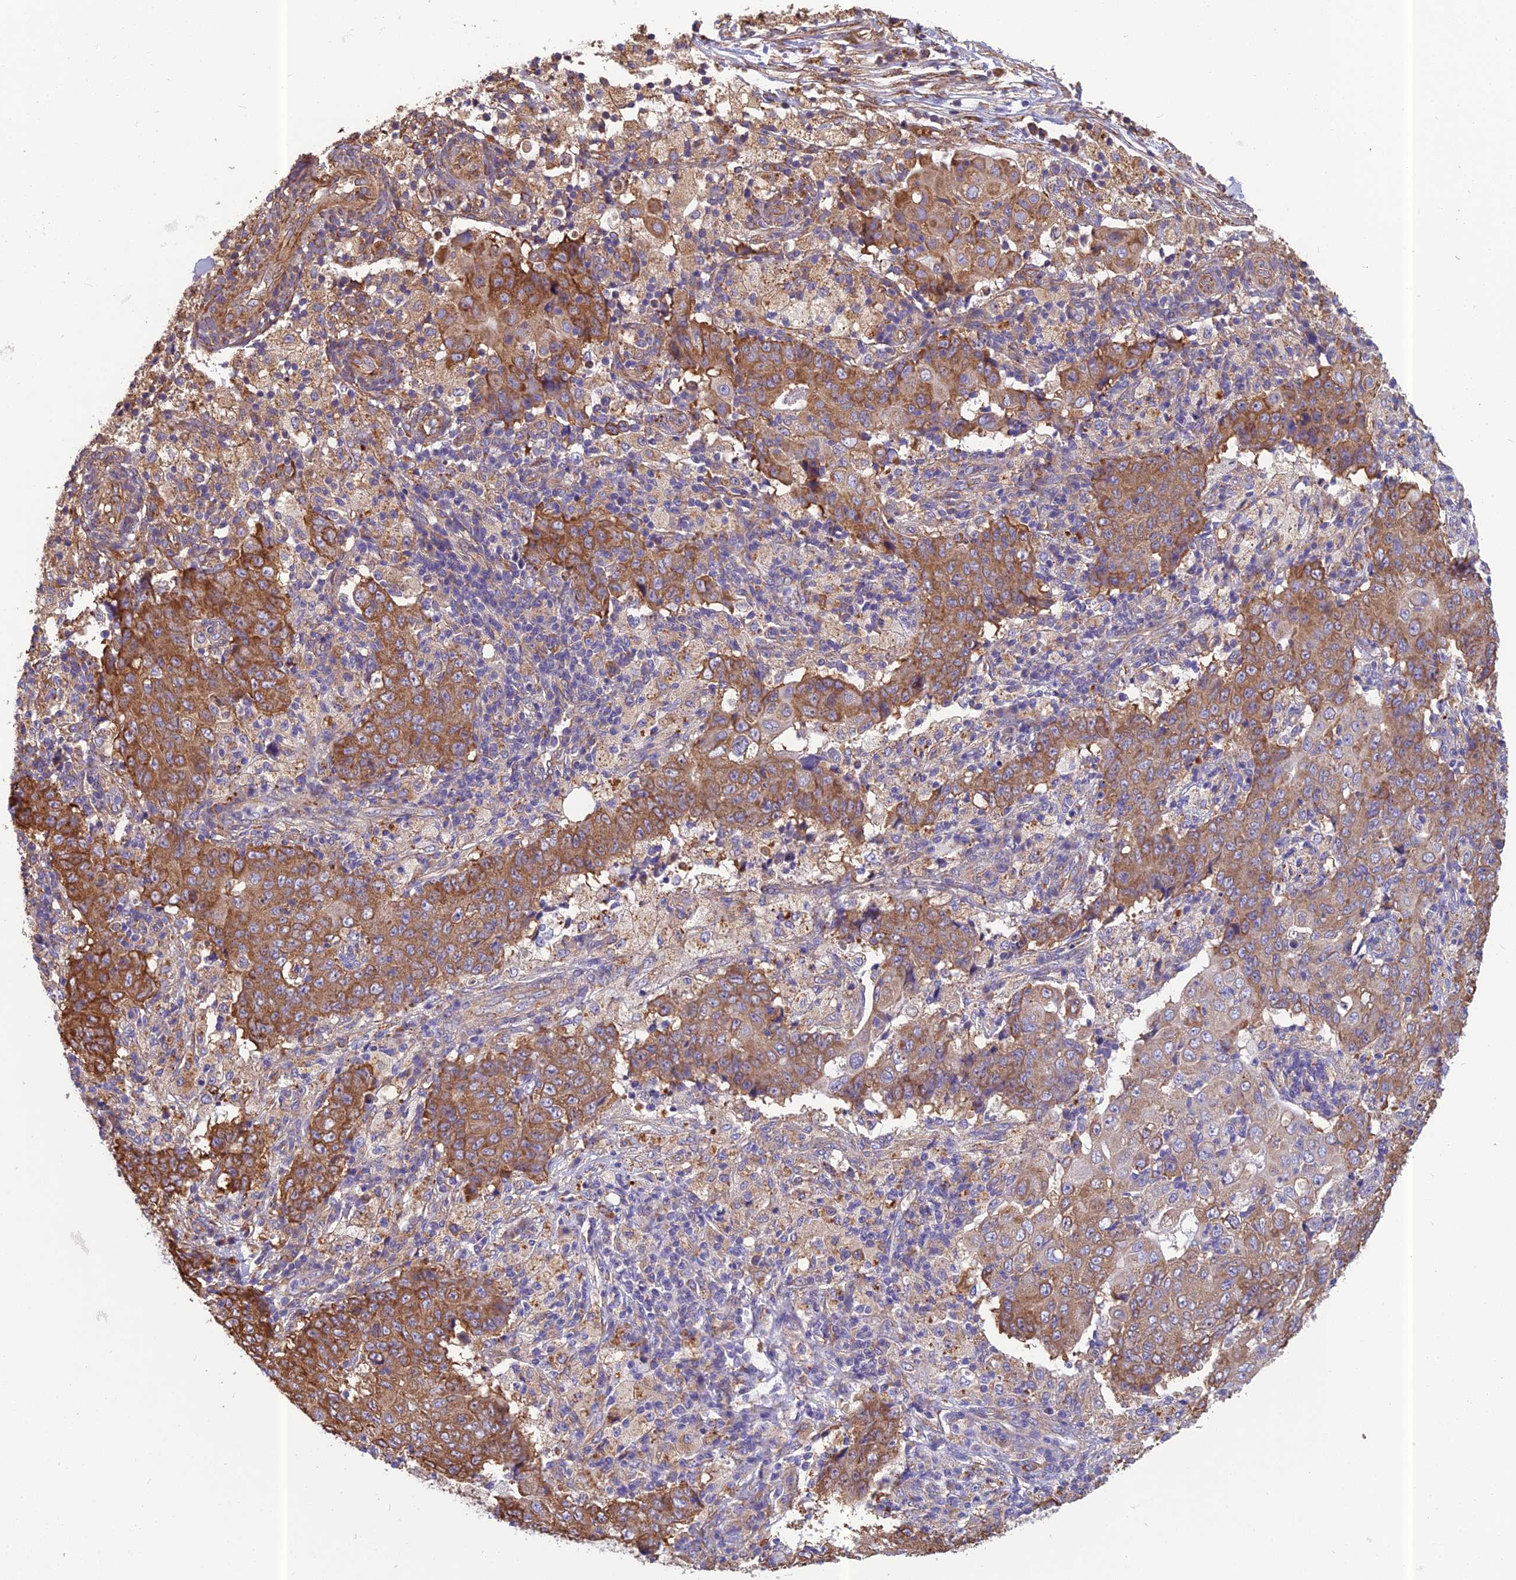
{"staining": {"intensity": "moderate", "quantity": ">75%", "location": "cytoplasmic/membranous"}, "tissue": "ovarian cancer", "cell_type": "Tumor cells", "image_type": "cancer", "snomed": [{"axis": "morphology", "description": "Carcinoma, endometroid"}, {"axis": "topography", "description": "Ovary"}], "caption": "DAB immunohistochemical staining of human ovarian endometroid carcinoma reveals moderate cytoplasmic/membranous protein expression in approximately >75% of tumor cells.", "gene": "SPDL1", "patient": {"sex": "female", "age": 42}}